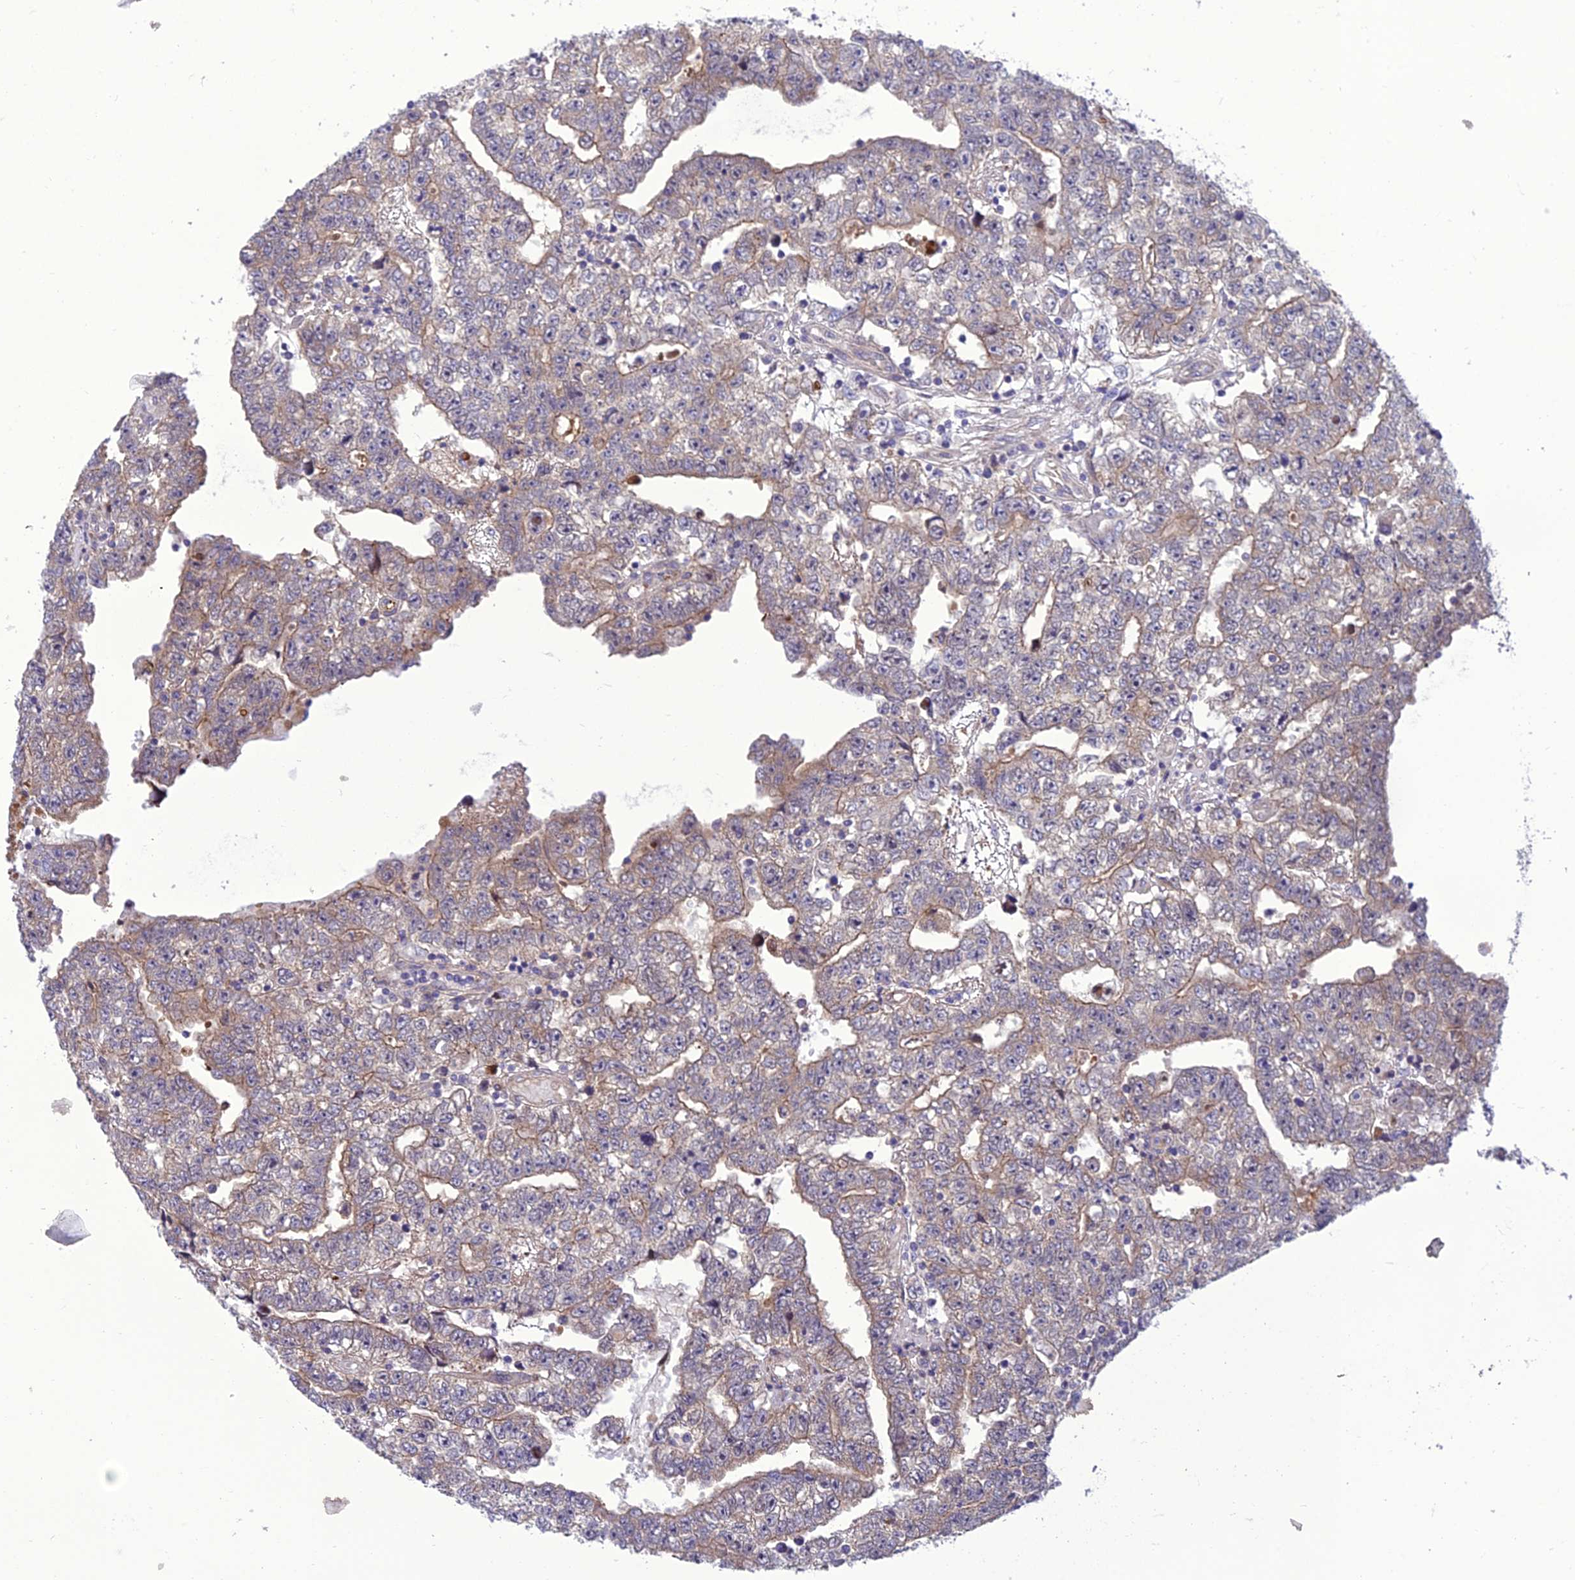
{"staining": {"intensity": "moderate", "quantity": "<25%", "location": "cytoplasmic/membranous"}, "tissue": "testis cancer", "cell_type": "Tumor cells", "image_type": "cancer", "snomed": [{"axis": "morphology", "description": "Carcinoma, Embryonal, NOS"}, {"axis": "topography", "description": "Testis"}], "caption": "Human testis cancer (embryonal carcinoma) stained with a protein marker reveals moderate staining in tumor cells.", "gene": "GAB4", "patient": {"sex": "male", "age": 25}}